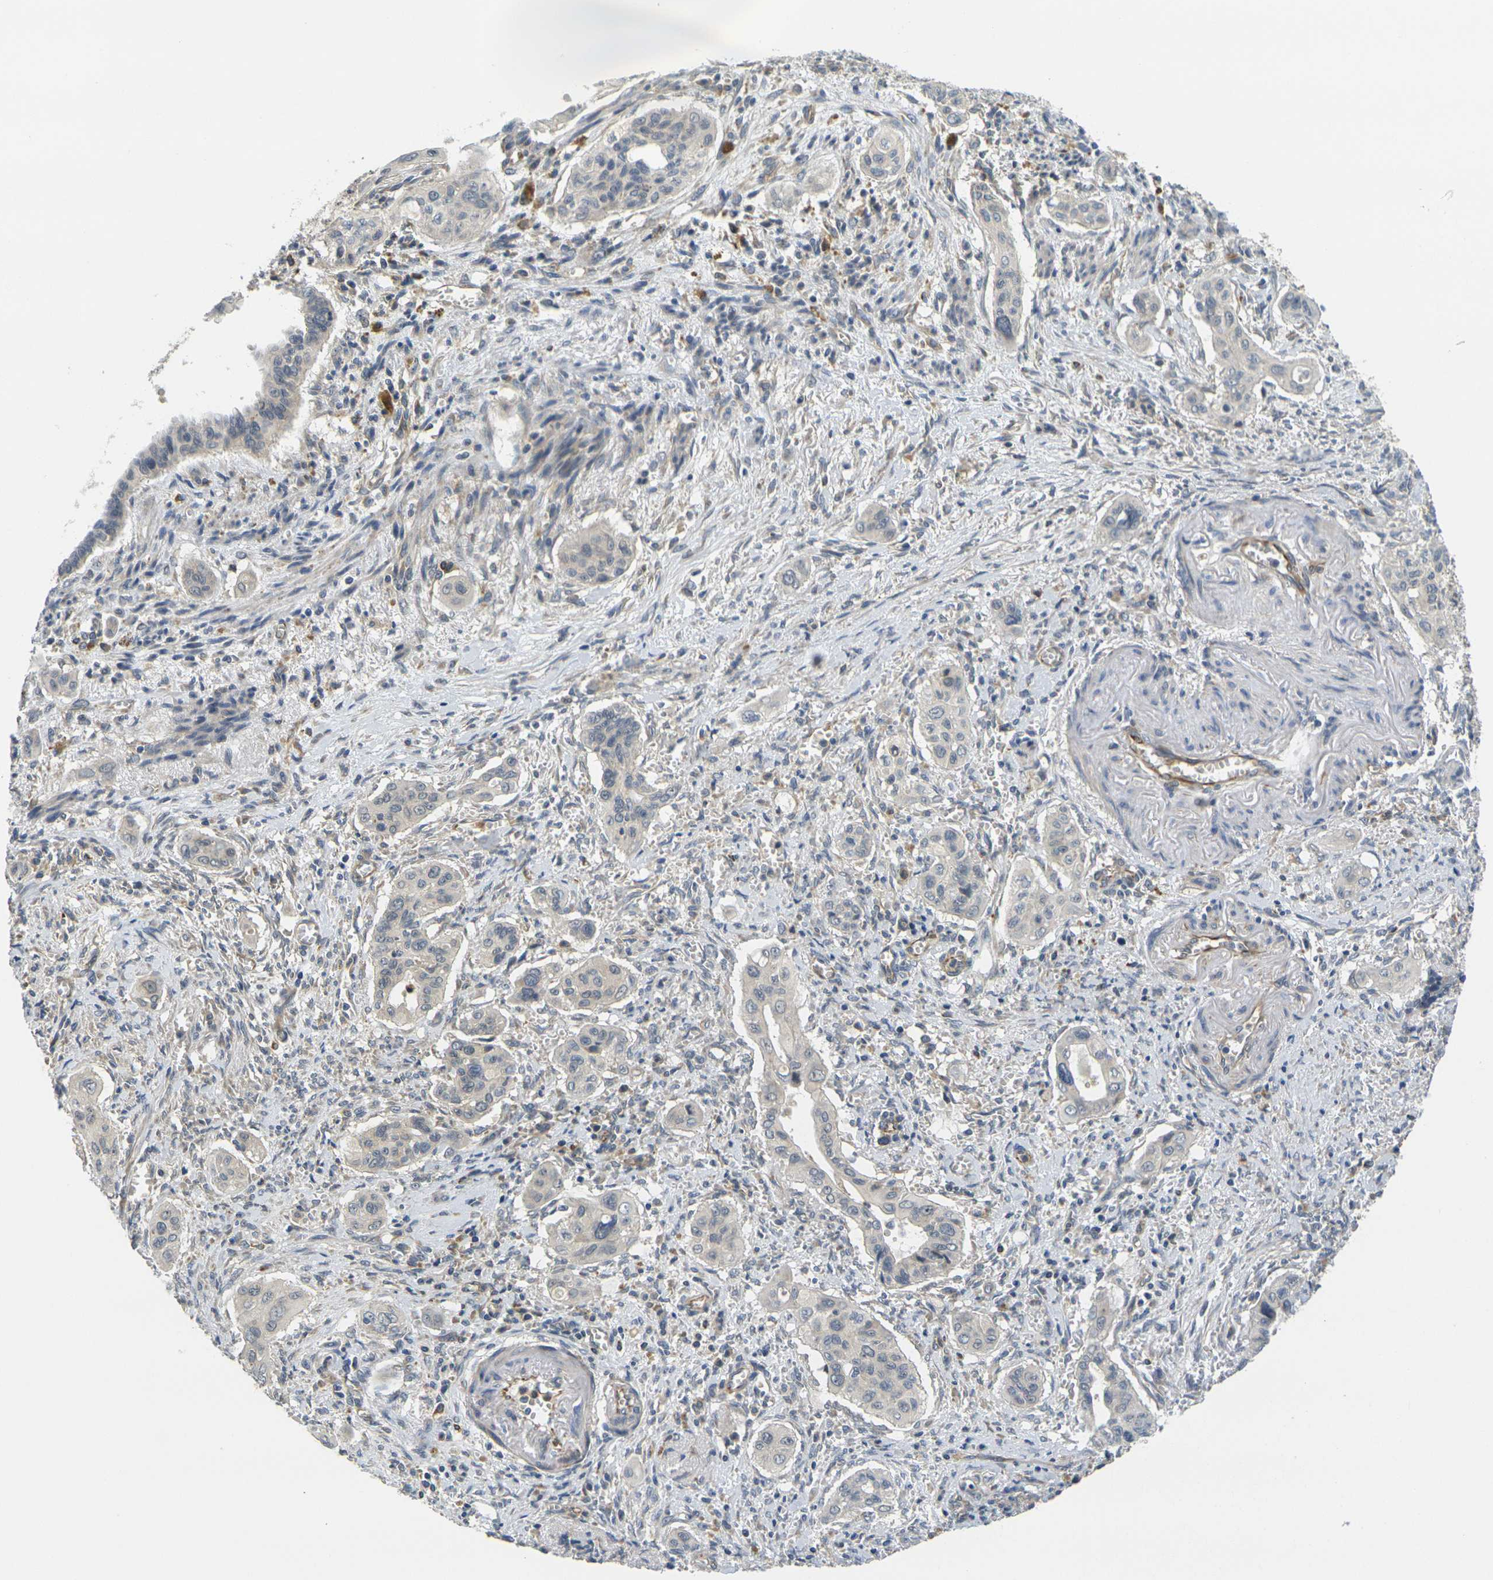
{"staining": {"intensity": "weak", "quantity": "25%-75%", "location": "cytoplasmic/membranous"}, "tissue": "pancreatic cancer", "cell_type": "Tumor cells", "image_type": "cancer", "snomed": [{"axis": "morphology", "description": "Adenocarcinoma, NOS"}, {"axis": "topography", "description": "Pancreas"}], "caption": "This is an image of immunohistochemistry staining of pancreatic cancer, which shows weak expression in the cytoplasmic/membranous of tumor cells.", "gene": "MINAR2", "patient": {"sex": "male", "age": 77}}